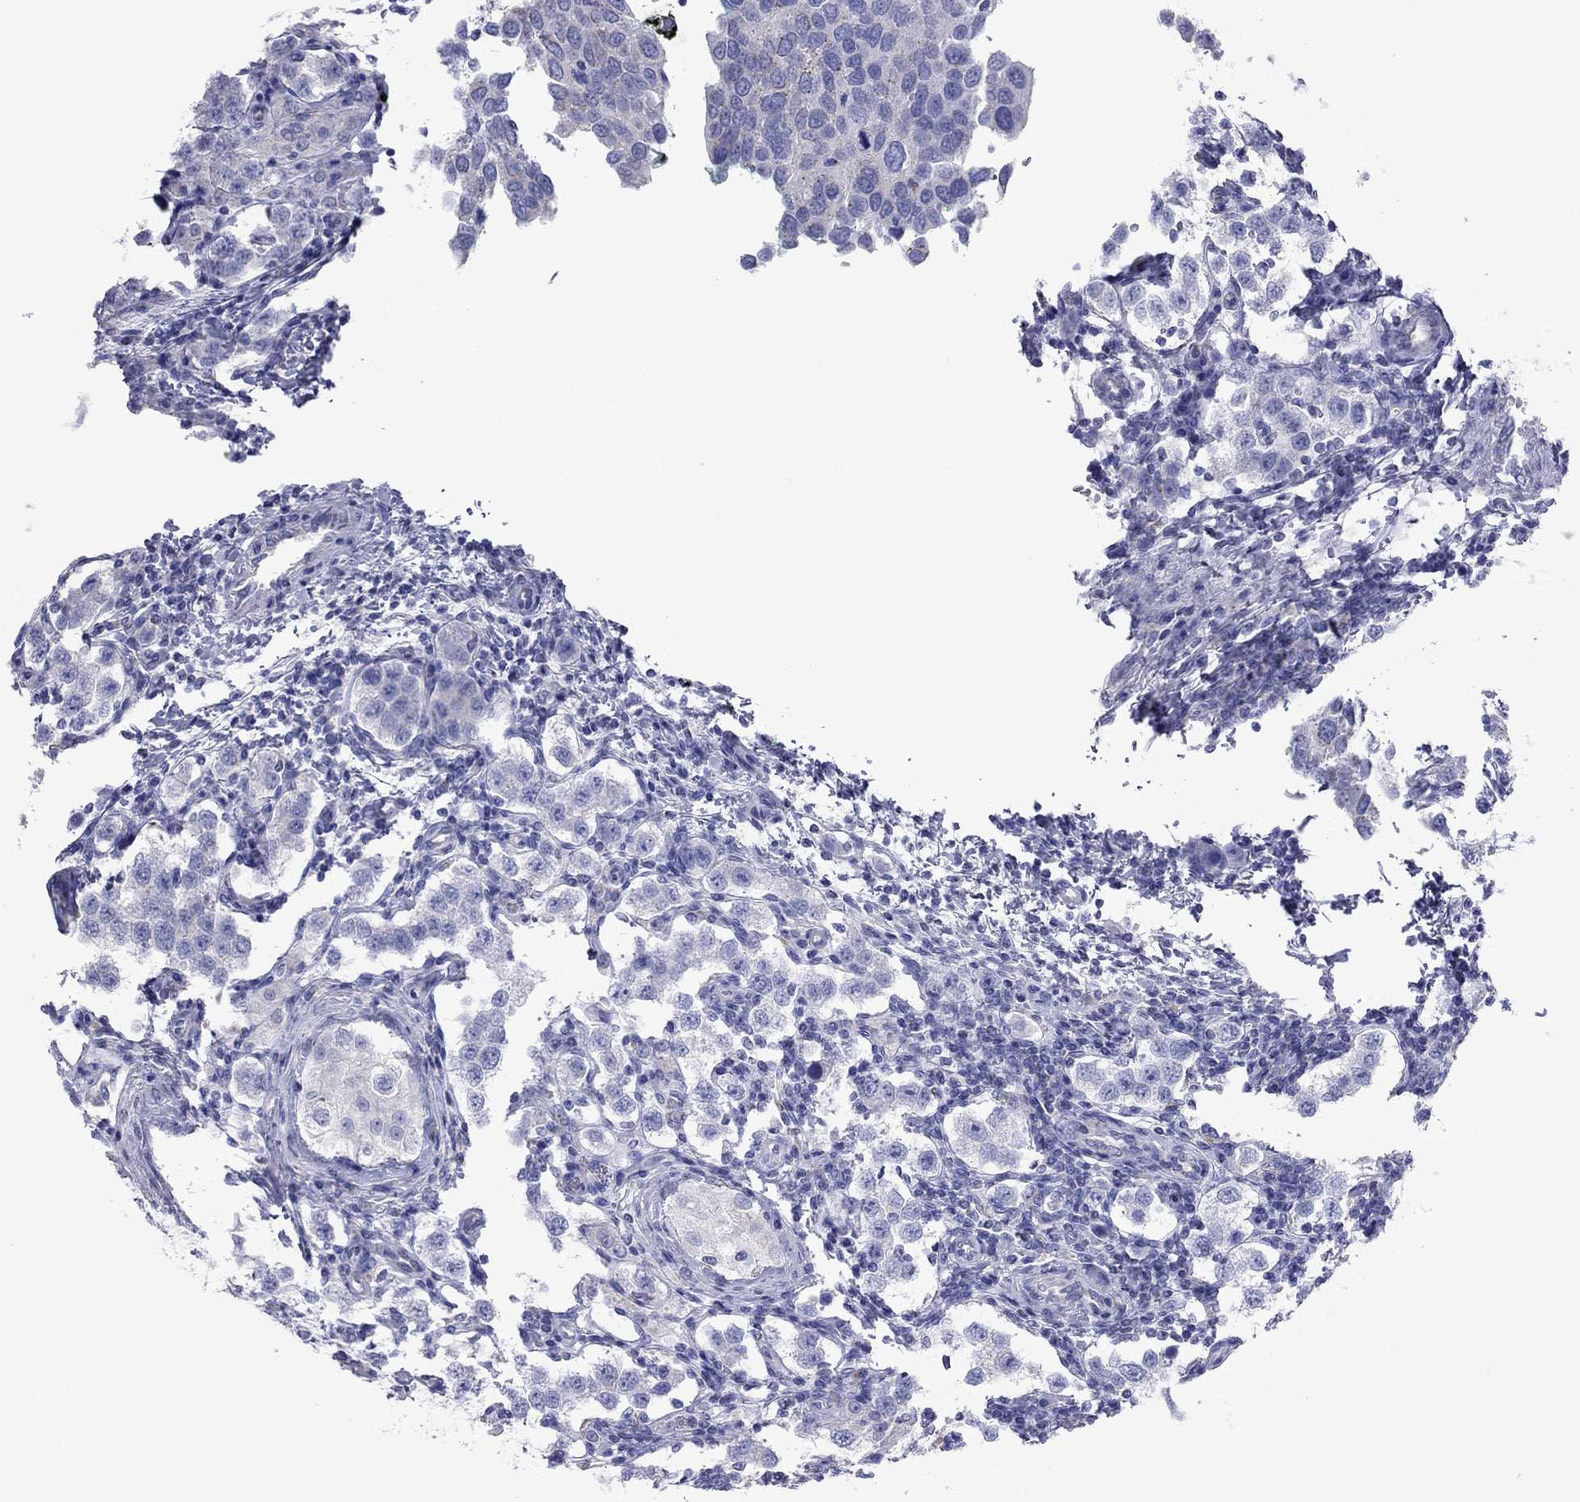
{"staining": {"intensity": "negative", "quantity": "none", "location": "none"}, "tissue": "testis cancer", "cell_type": "Tumor cells", "image_type": "cancer", "snomed": [{"axis": "morphology", "description": "Seminoma, NOS"}, {"axis": "topography", "description": "Testis"}], "caption": "Micrograph shows no protein positivity in tumor cells of testis seminoma tissue.", "gene": "VSIG10", "patient": {"sex": "male", "age": 37}}